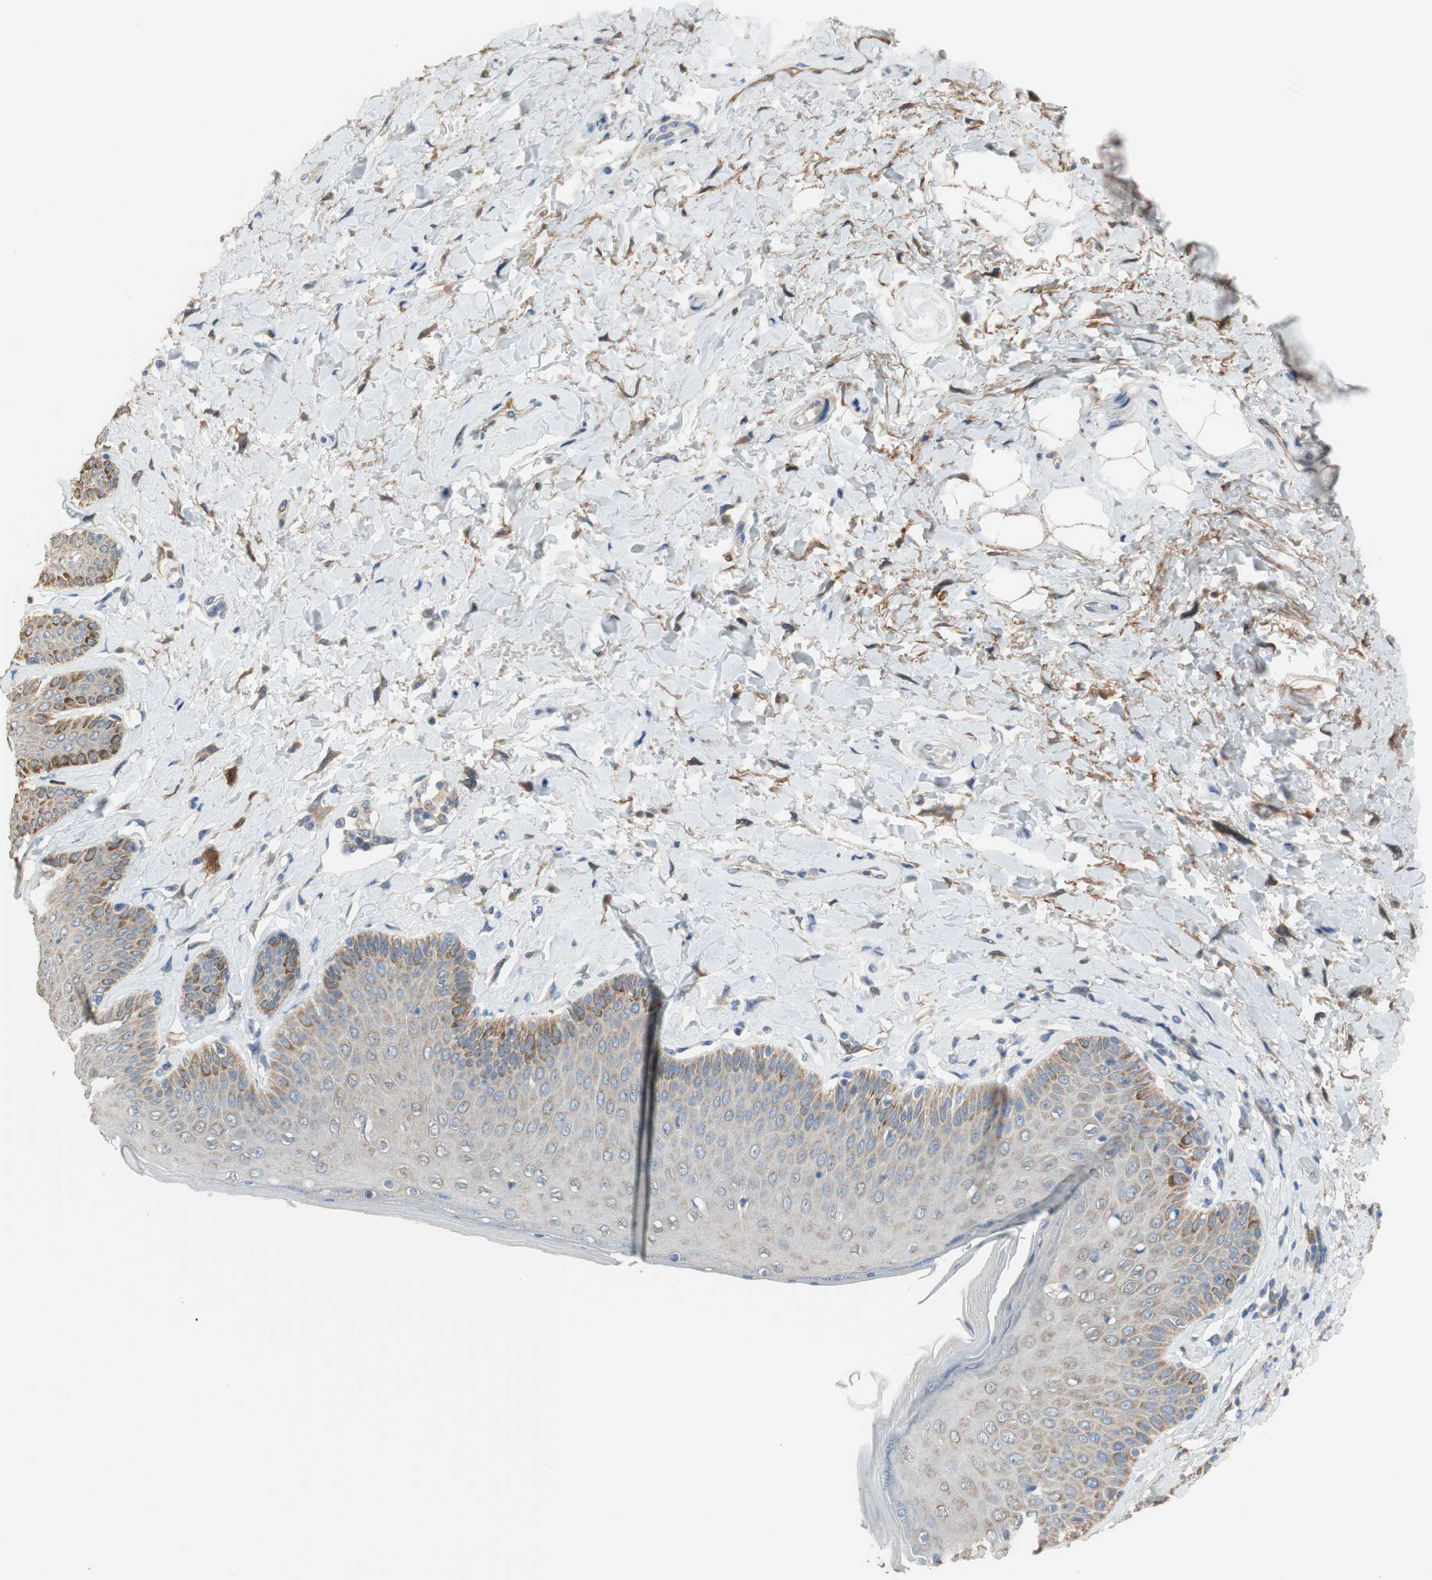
{"staining": {"intensity": "weak", "quantity": ">75%", "location": "cytoplasmic/membranous"}, "tissue": "skin", "cell_type": "Epidermal cells", "image_type": "normal", "snomed": [{"axis": "morphology", "description": "Normal tissue, NOS"}, {"axis": "topography", "description": "Anal"}], "caption": "Skin stained with DAB immunohistochemistry (IHC) exhibits low levels of weak cytoplasmic/membranous expression in about >75% of epidermal cells.", "gene": "ALDH1A2", "patient": {"sex": "male", "age": 69}}